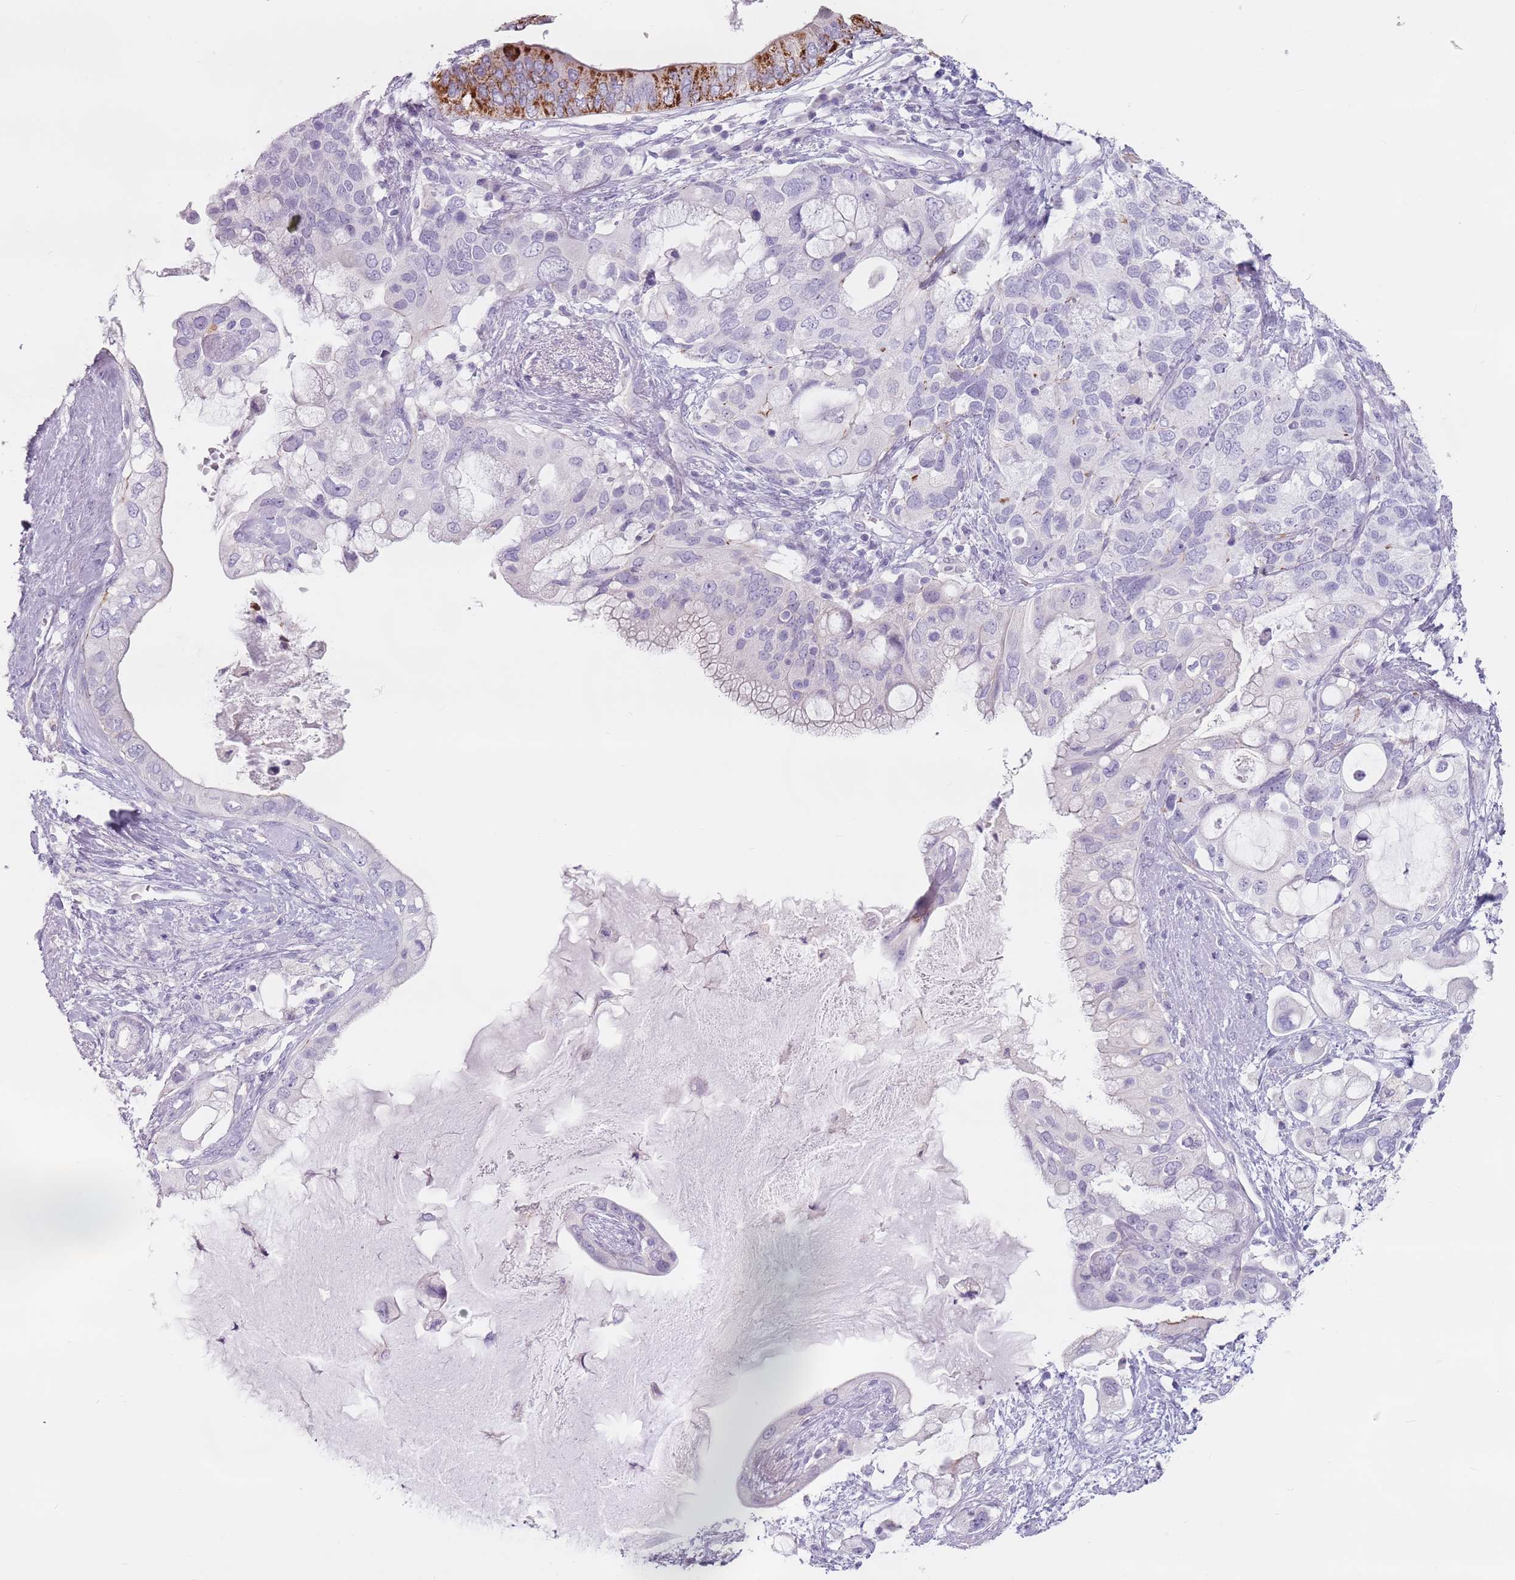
{"staining": {"intensity": "strong", "quantity": "<25%", "location": "cytoplasmic/membranous"}, "tissue": "pancreatic cancer", "cell_type": "Tumor cells", "image_type": "cancer", "snomed": [{"axis": "morphology", "description": "Adenocarcinoma, NOS"}, {"axis": "topography", "description": "Pancreas"}], "caption": "High-magnification brightfield microscopy of pancreatic cancer (adenocarcinoma) stained with DAB (brown) and counterstained with hematoxylin (blue). tumor cells exhibit strong cytoplasmic/membranous staining is appreciated in about<25% of cells.", "gene": "ZNF584", "patient": {"sex": "female", "age": 56}}